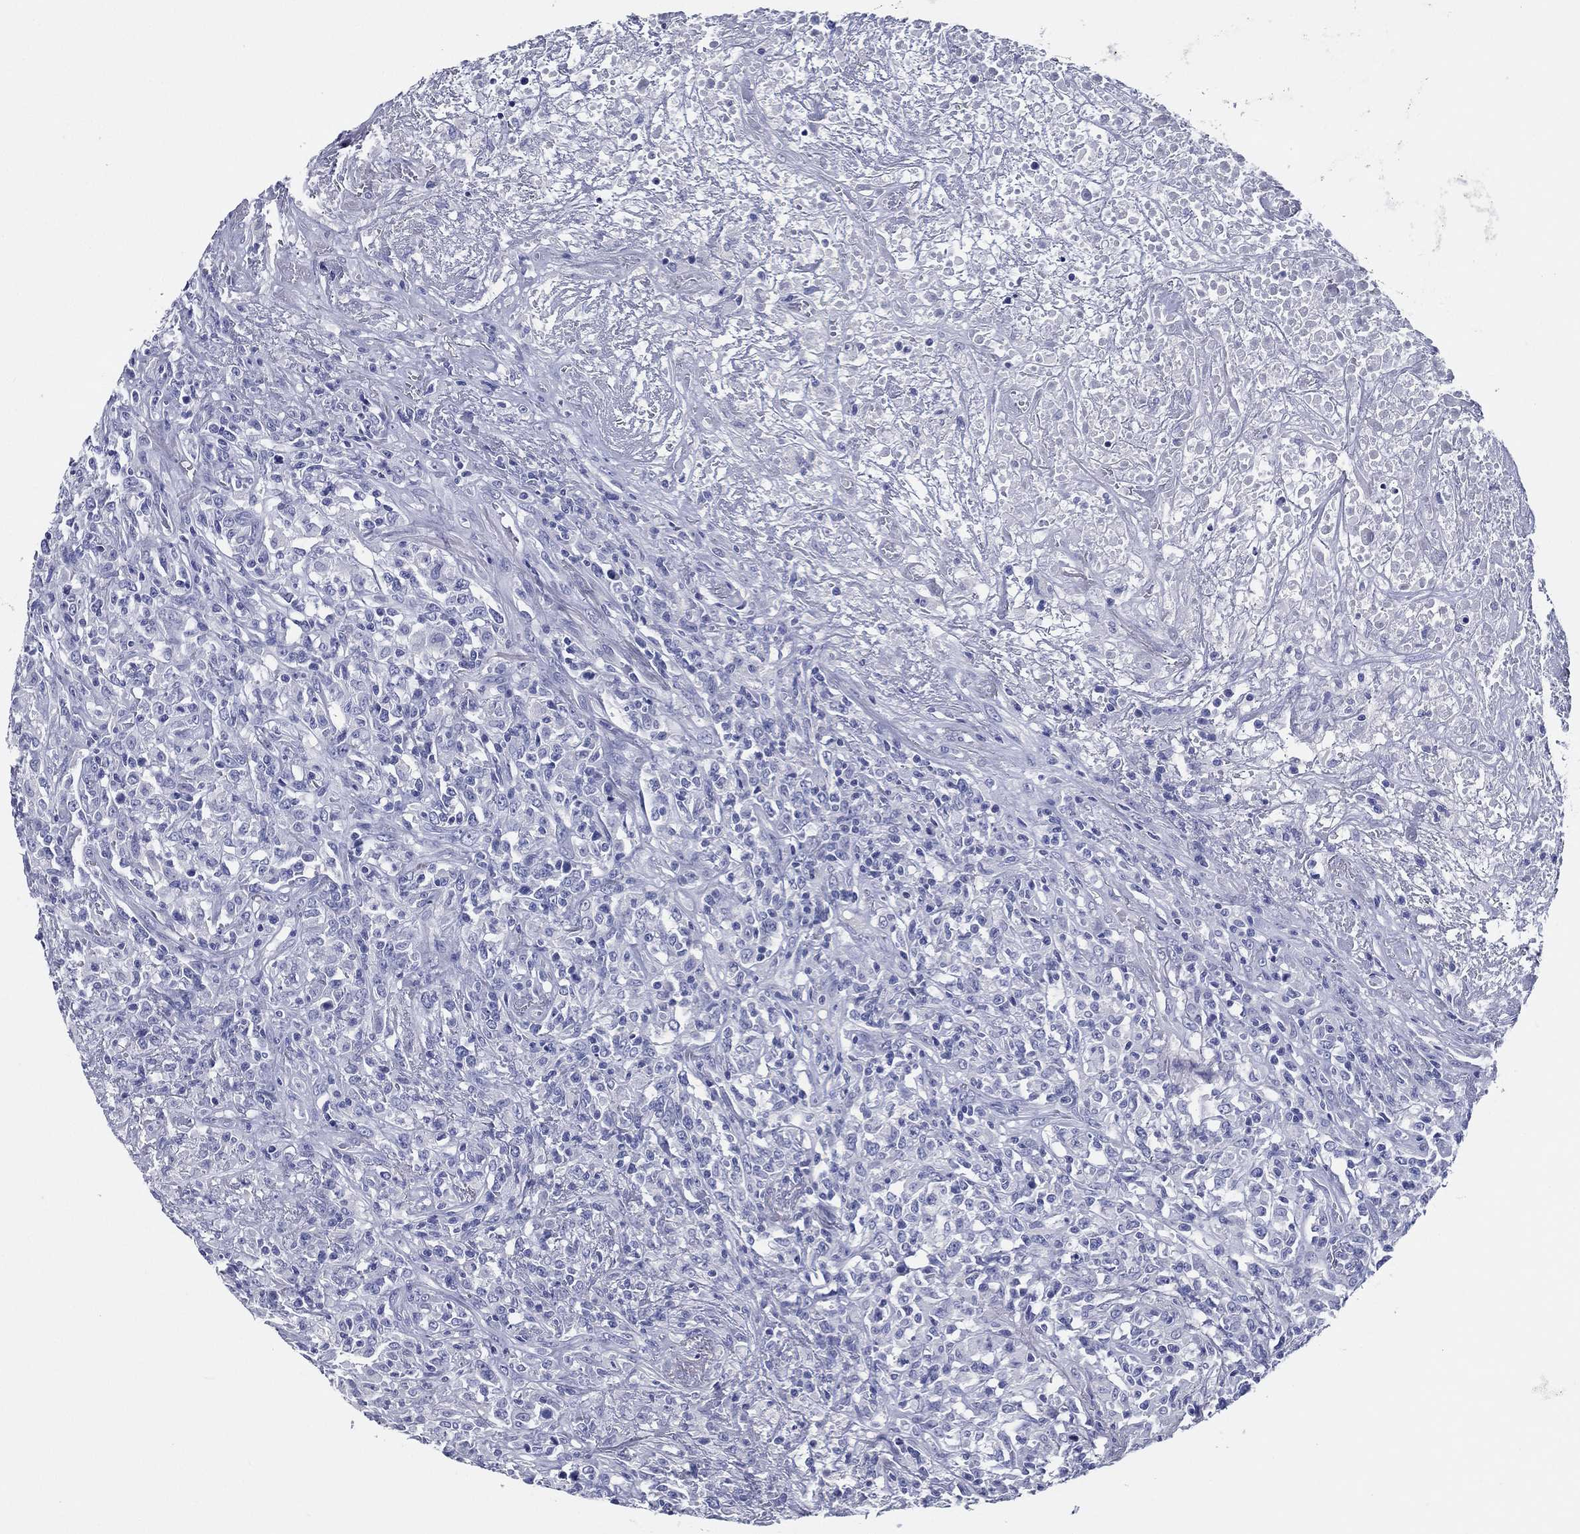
{"staining": {"intensity": "negative", "quantity": "none", "location": "none"}, "tissue": "lymphoma", "cell_type": "Tumor cells", "image_type": "cancer", "snomed": [{"axis": "morphology", "description": "Malignant lymphoma, non-Hodgkin's type, High grade"}, {"axis": "topography", "description": "Lung"}], "caption": "Human lymphoma stained for a protein using immunohistochemistry reveals no expression in tumor cells.", "gene": "TFAP2A", "patient": {"sex": "male", "age": 79}}